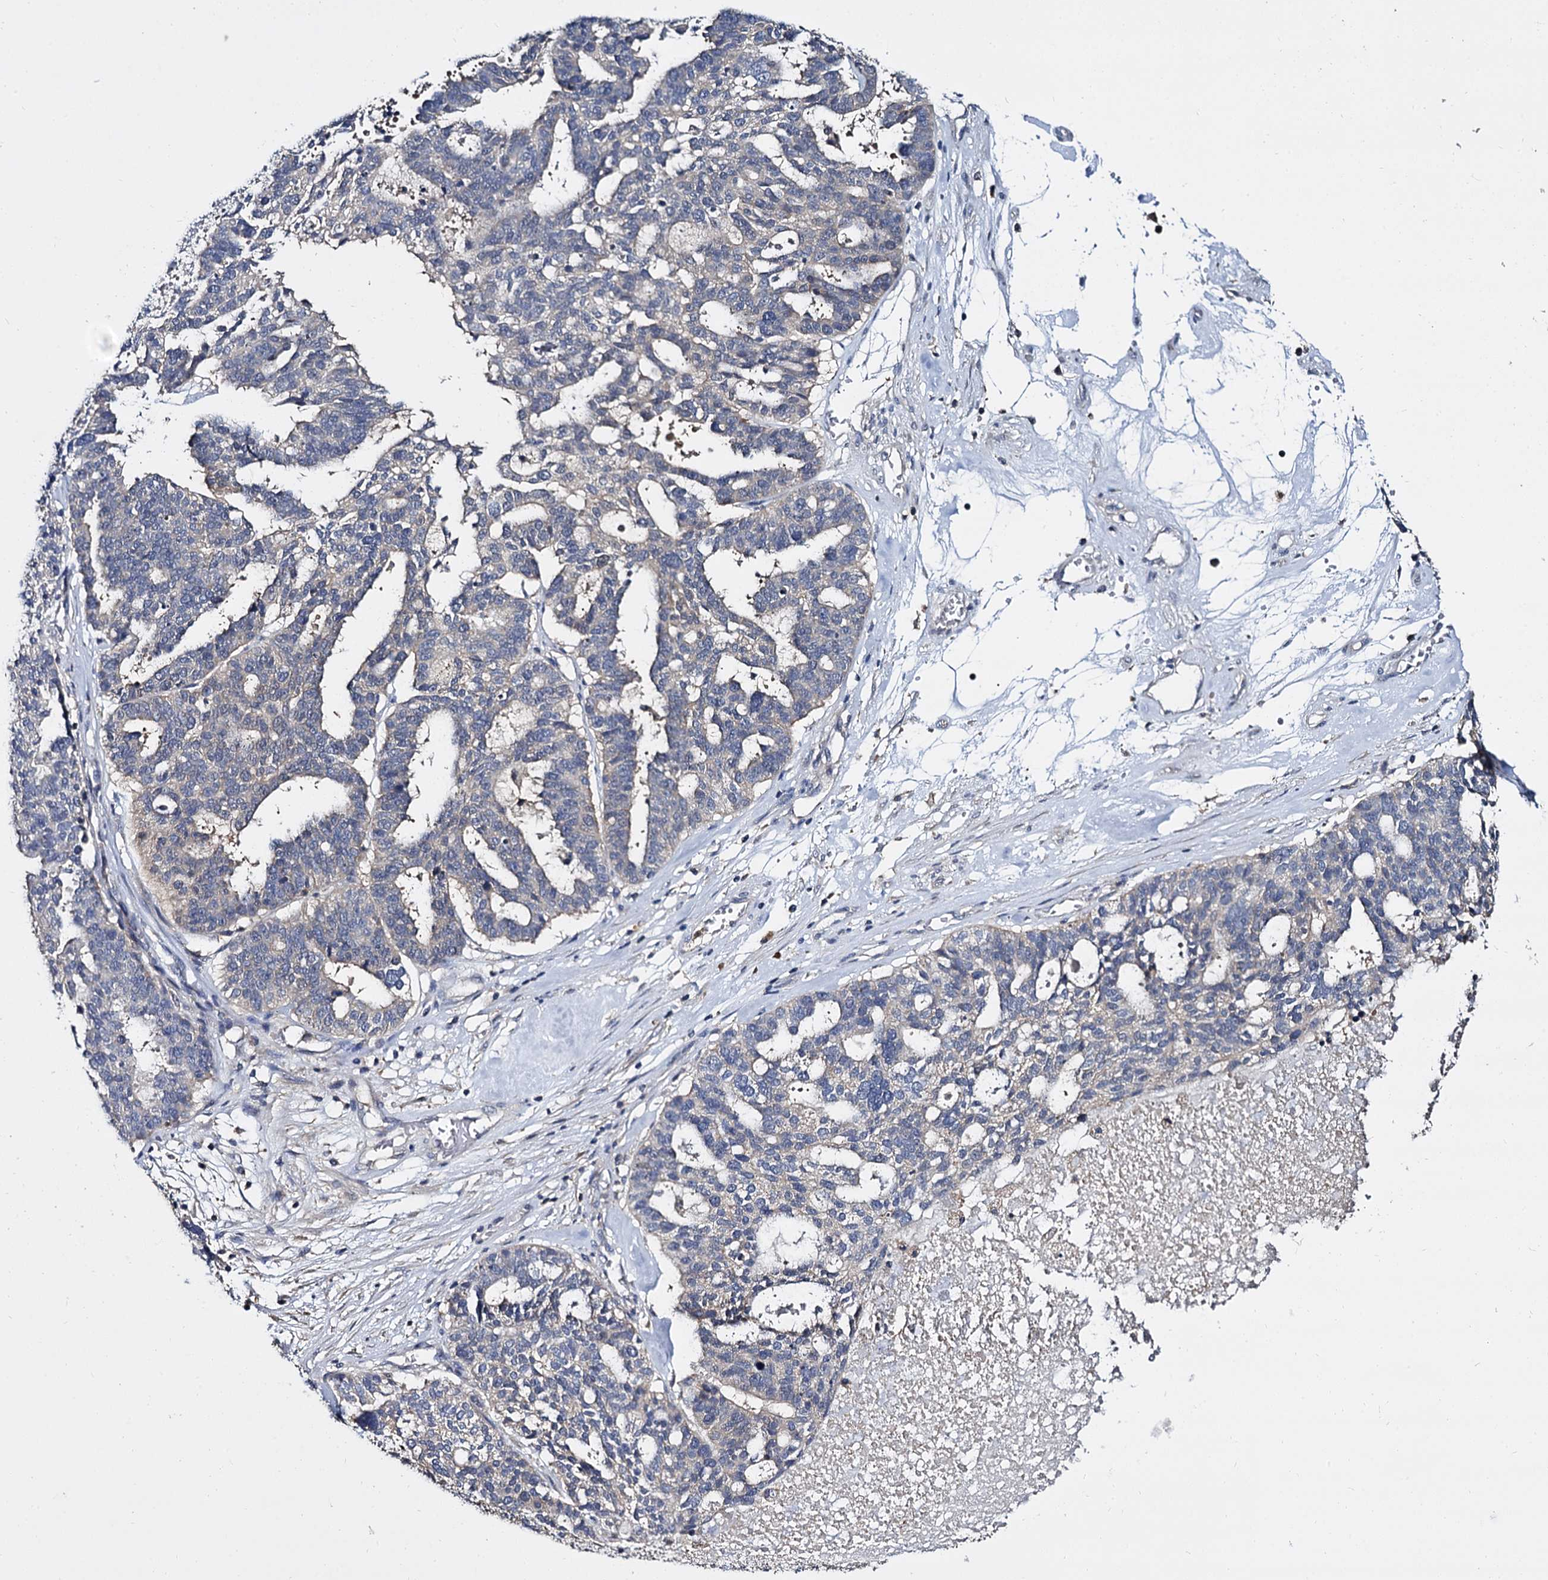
{"staining": {"intensity": "negative", "quantity": "none", "location": "none"}, "tissue": "ovarian cancer", "cell_type": "Tumor cells", "image_type": "cancer", "snomed": [{"axis": "morphology", "description": "Cystadenocarcinoma, serous, NOS"}, {"axis": "topography", "description": "Ovary"}], "caption": "DAB immunohistochemical staining of human ovarian cancer exhibits no significant positivity in tumor cells.", "gene": "ANKRD13A", "patient": {"sex": "female", "age": 59}}